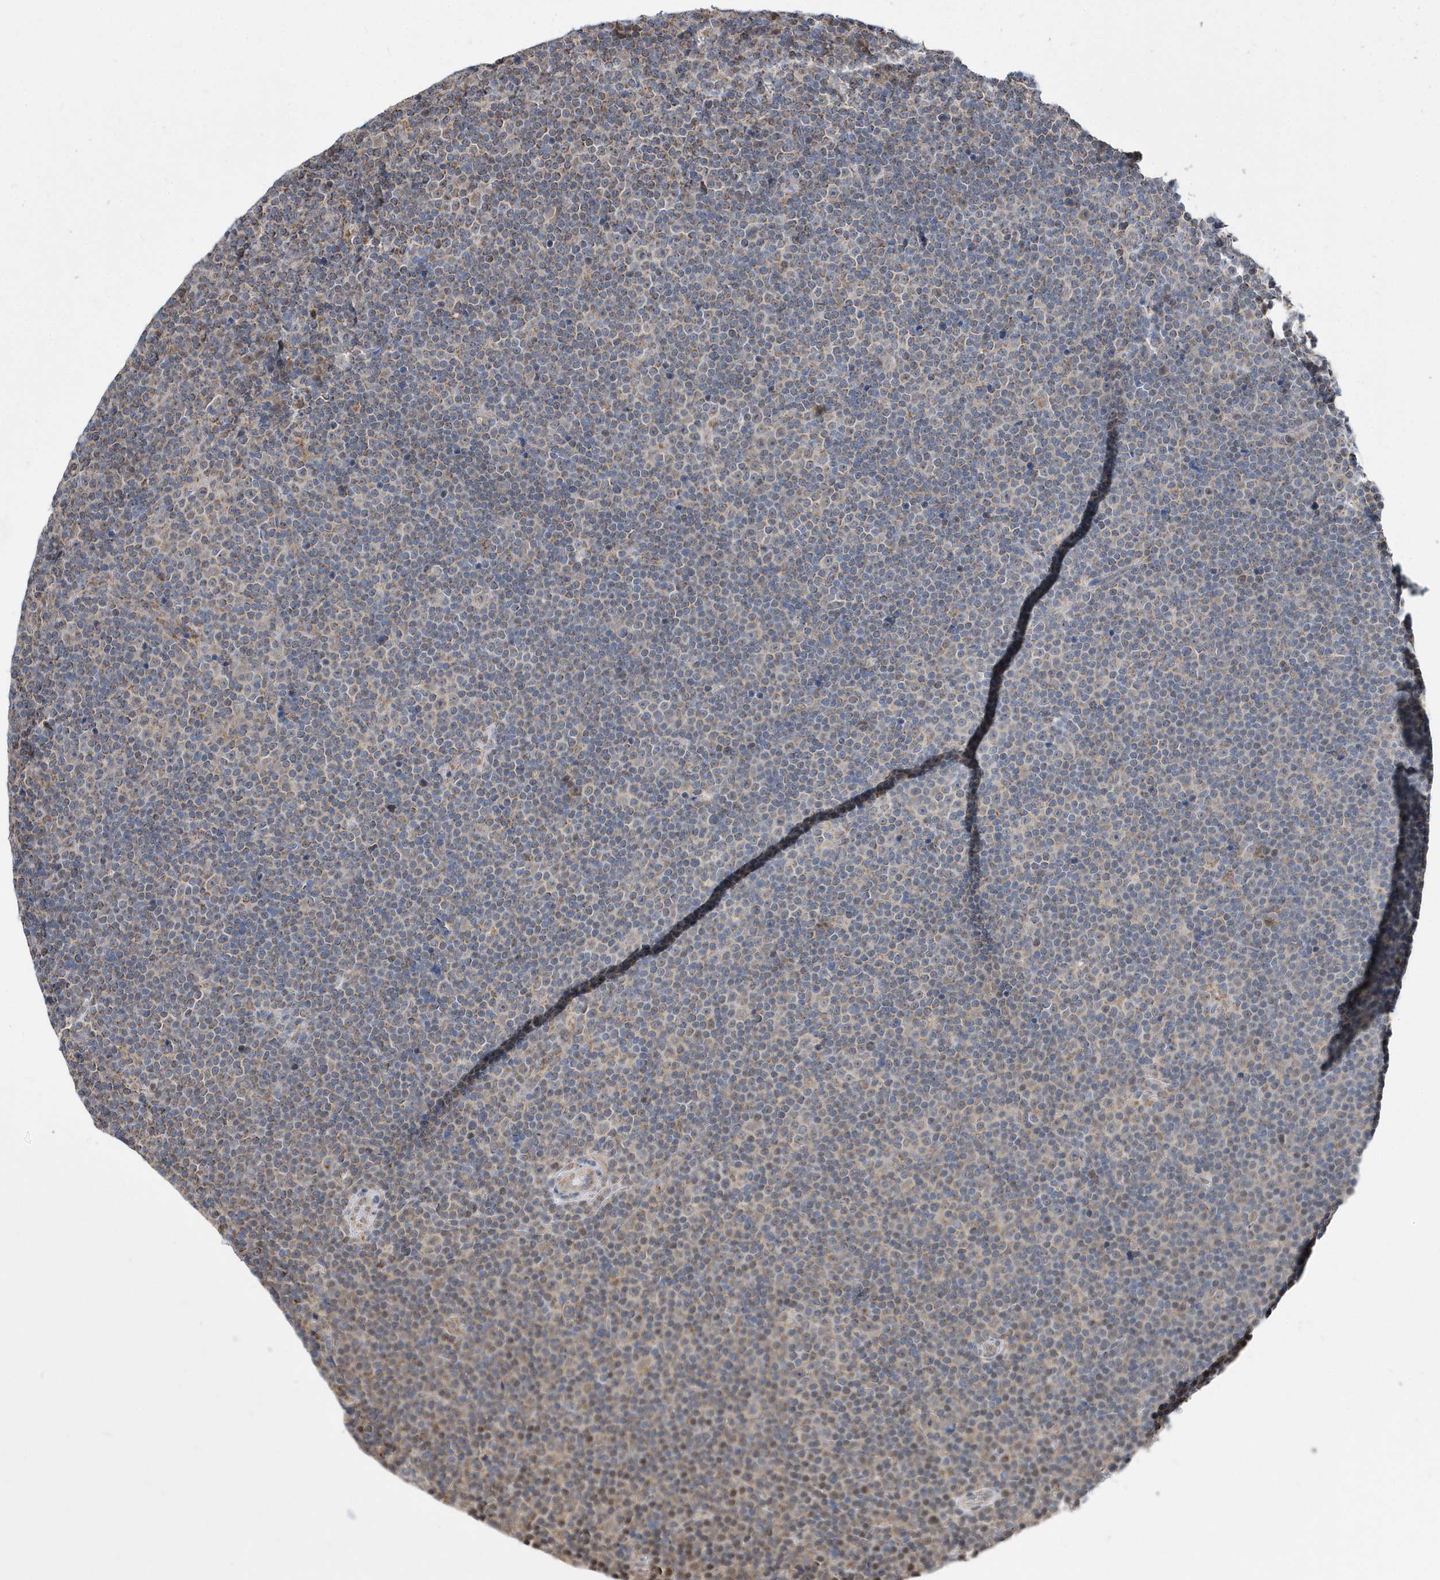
{"staining": {"intensity": "weak", "quantity": "25%-75%", "location": "cytoplasmic/membranous"}, "tissue": "lymphoma", "cell_type": "Tumor cells", "image_type": "cancer", "snomed": [{"axis": "morphology", "description": "Malignant lymphoma, non-Hodgkin's type, Low grade"}, {"axis": "topography", "description": "Lymph node"}], "caption": "Lymphoma stained for a protein (brown) shows weak cytoplasmic/membranous positive expression in approximately 25%-75% of tumor cells.", "gene": "SPATA5", "patient": {"sex": "female", "age": 67}}